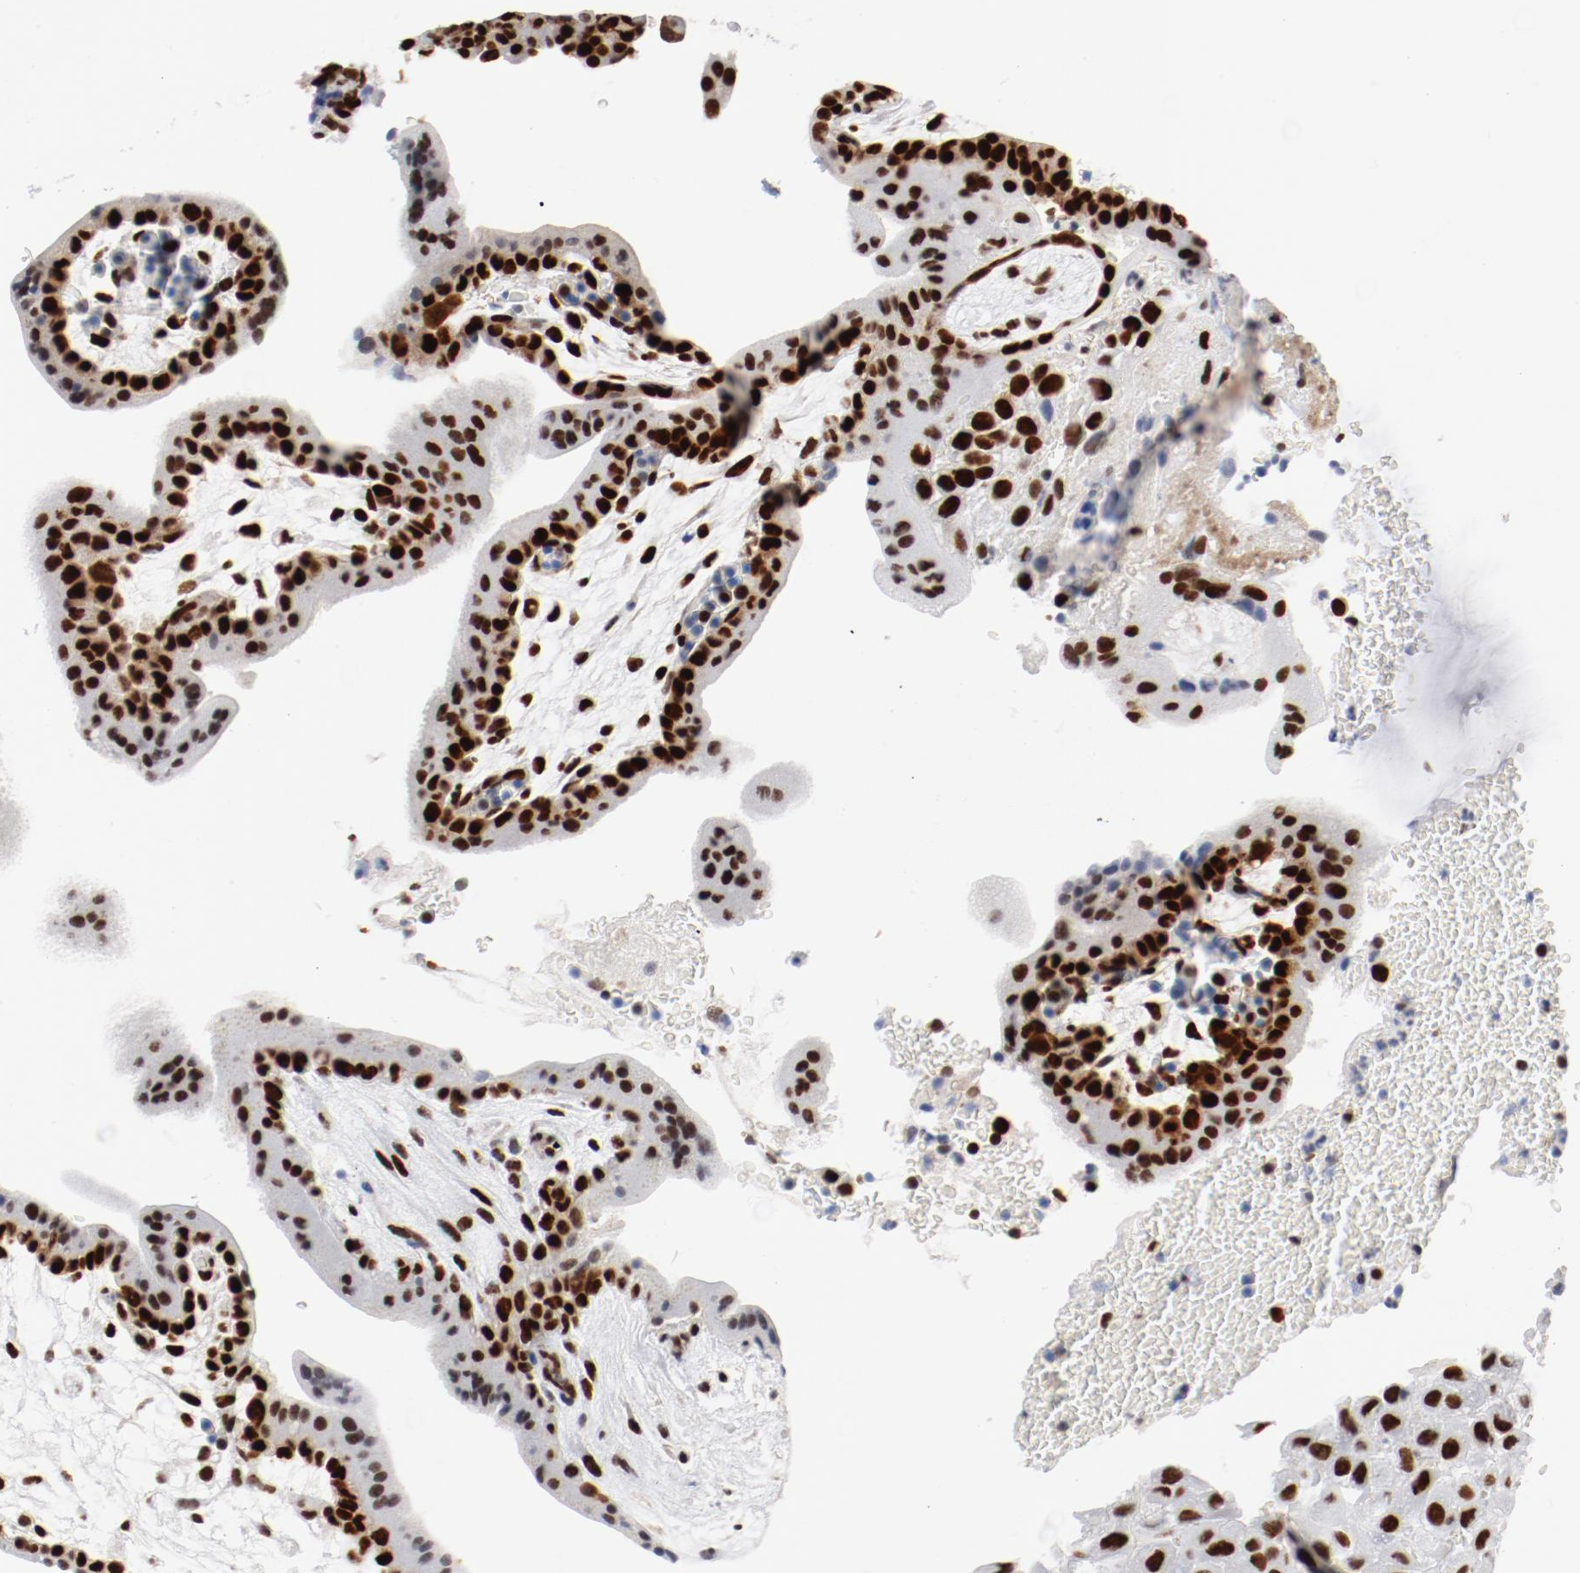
{"staining": {"intensity": "strong", "quantity": ">75%", "location": "nuclear"}, "tissue": "placenta", "cell_type": "Decidual cells", "image_type": "normal", "snomed": [{"axis": "morphology", "description": "Normal tissue, NOS"}, {"axis": "topography", "description": "Placenta"}], "caption": "Human placenta stained for a protein (brown) shows strong nuclear positive expression in approximately >75% of decidual cells.", "gene": "POLD1", "patient": {"sex": "female", "age": 35}}